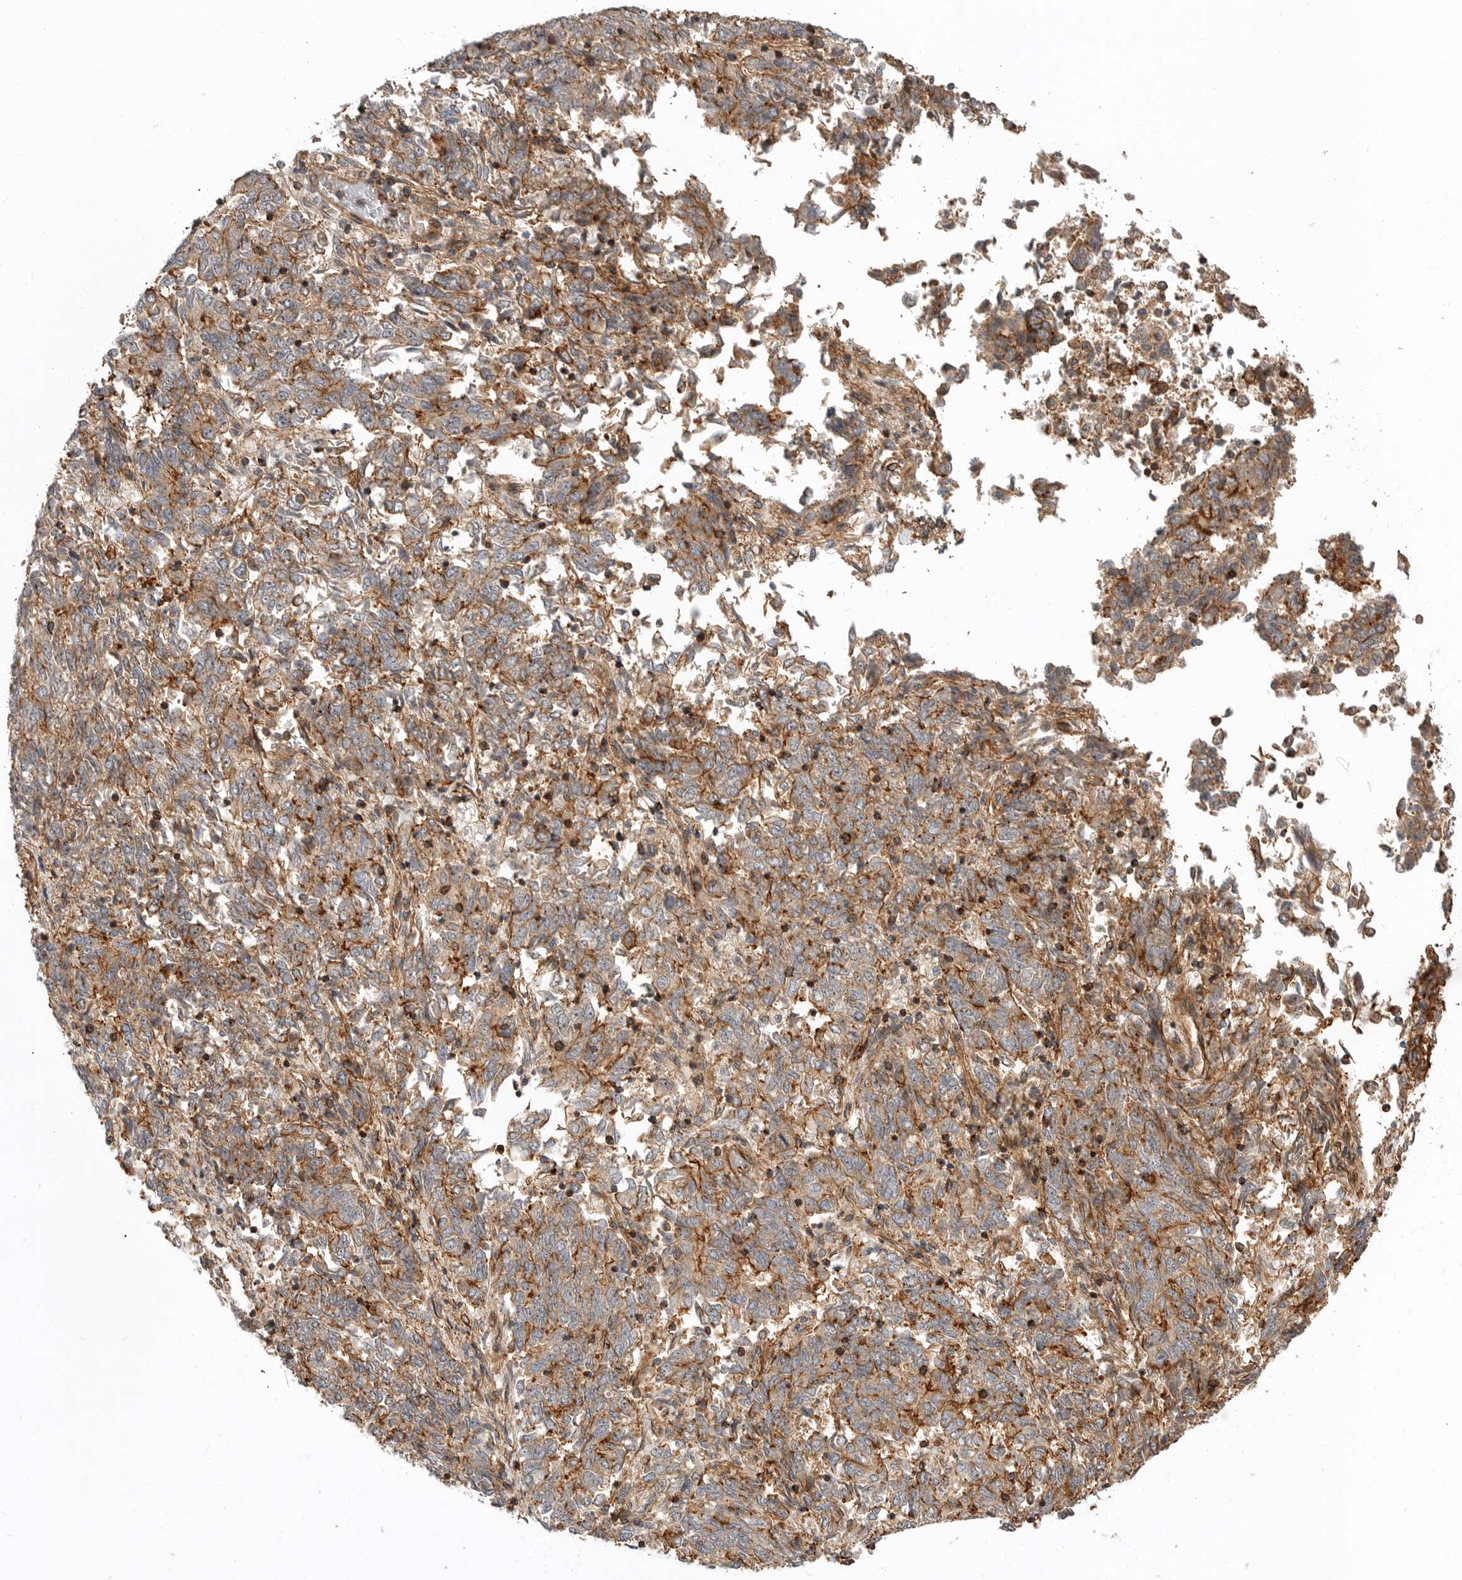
{"staining": {"intensity": "moderate", "quantity": ">75%", "location": "cytoplasmic/membranous"}, "tissue": "endometrial cancer", "cell_type": "Tumor cells", "image_type": "cancer", "snomed": [{"axis": "morphology", "description": "Adenocarcinoma, NOS"}, {"axis": "topography", "description": "Endometrium"}], "caption": "Tumor cells reveal medium levels of moderate cytoplasmic/membranous expression in about >75% of cells in human endometrial cancer.", "gene": "GPATCH2", "patient": {"sex": "female", "age": 80}}